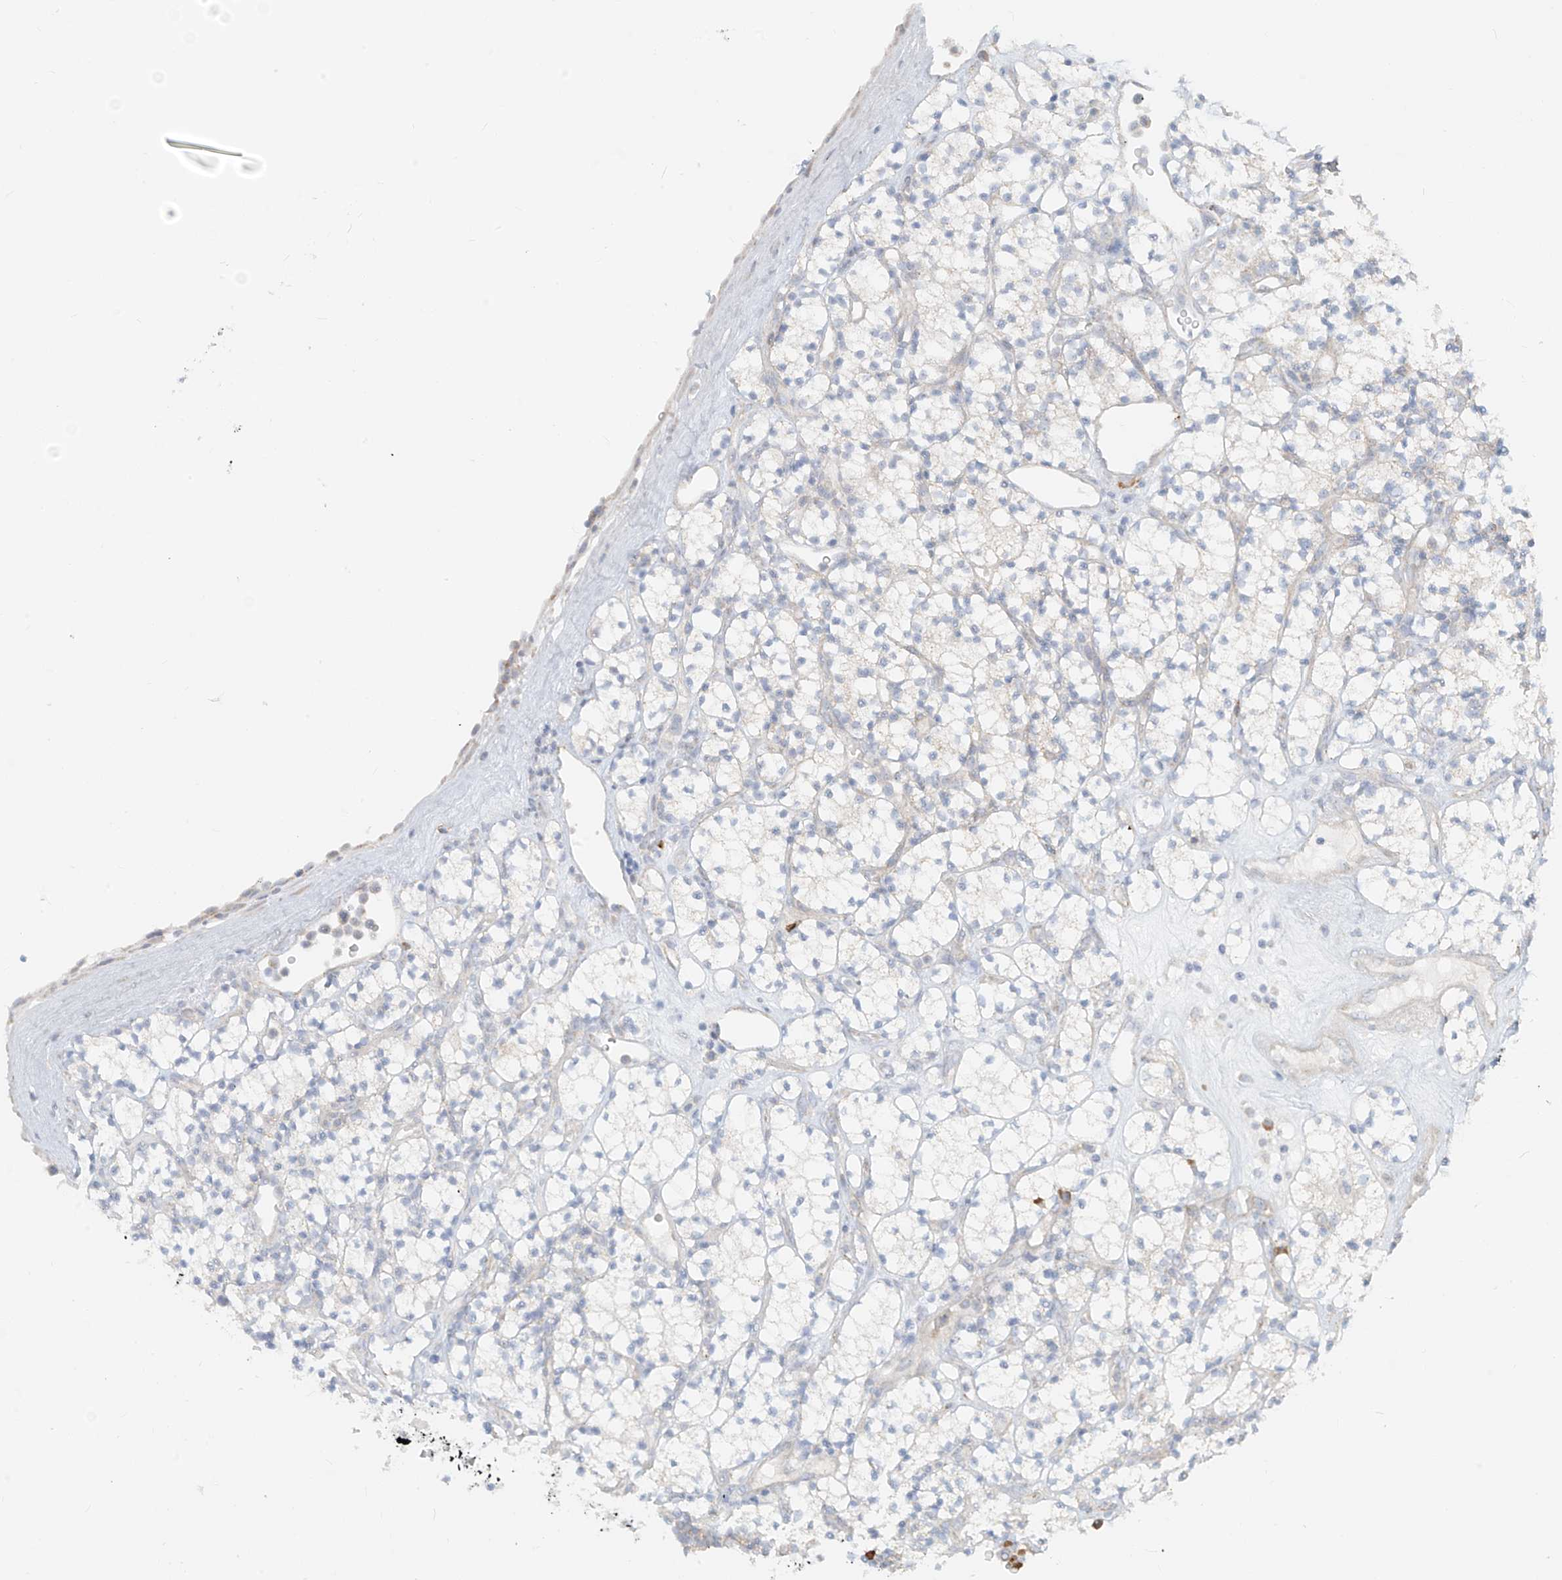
{"staining": {"intensity": "negative", "quantity": "none", "location": "none"}, "tissue": "renal cancer", "cell_type": "Tumor cells", "image_type": "cancer", "snomed": [{"axis": "morphology", "description": "Adenocarcinoma, NOS"}, {"axis": "topography", "description": "Kidney"}], "caption": "Immunohistochemistry (IHC) image of neoplastic tissue: renal adenocarcinoma stained with DAB (3,3'-diaminobenzidine) displays no significant protein expression in tumor cells.", "gene": "UST", "patient": {"sex": "male", "age": 77}}